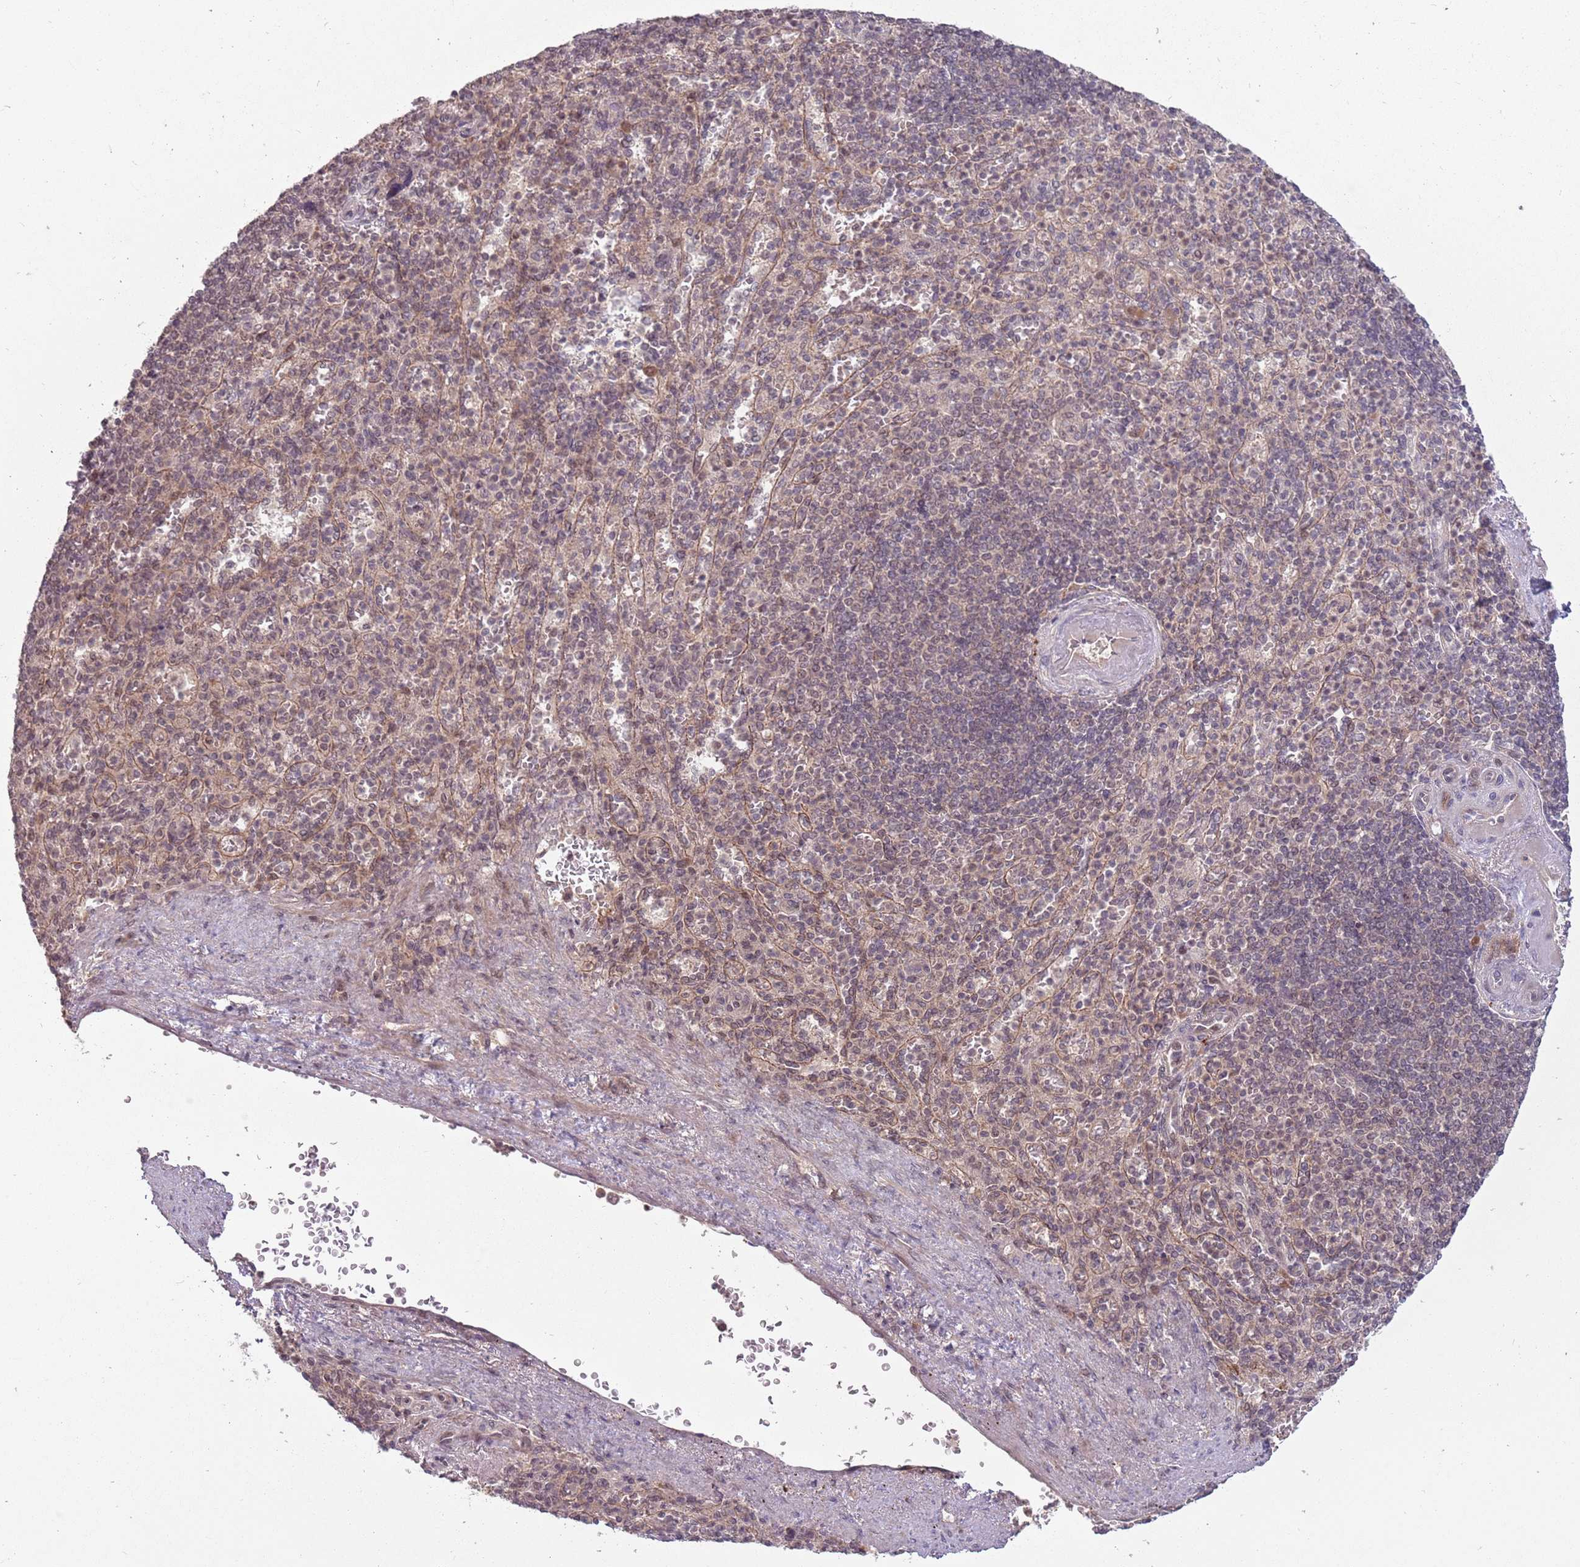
{"staining": {"intensity": "moderate", "quantity": "<25%", "location": "cytoplasmic/membranous,nuclear"}, "tissue": "spleen", "cell_type": "Cells in red pulp", "image_type": "normal", "snomed": [{"axis": "morphology", "description": "Normal tissue, NOS"}, {"axis": "topography", "description": "Spleen"}], "caption": "Cells in red pulp reveal low levels of moderate cytoplasmic/membranous,nuclear positivity in about <25% of cells in unremarkable human spleen. The protein of interest is stained brown, and the nuclei are stained in blue (DAB IHC with brightfield microscopy, high magnification).", "gene": "ADAMTS3", "patient": {"sex": "female", "age": 74}}